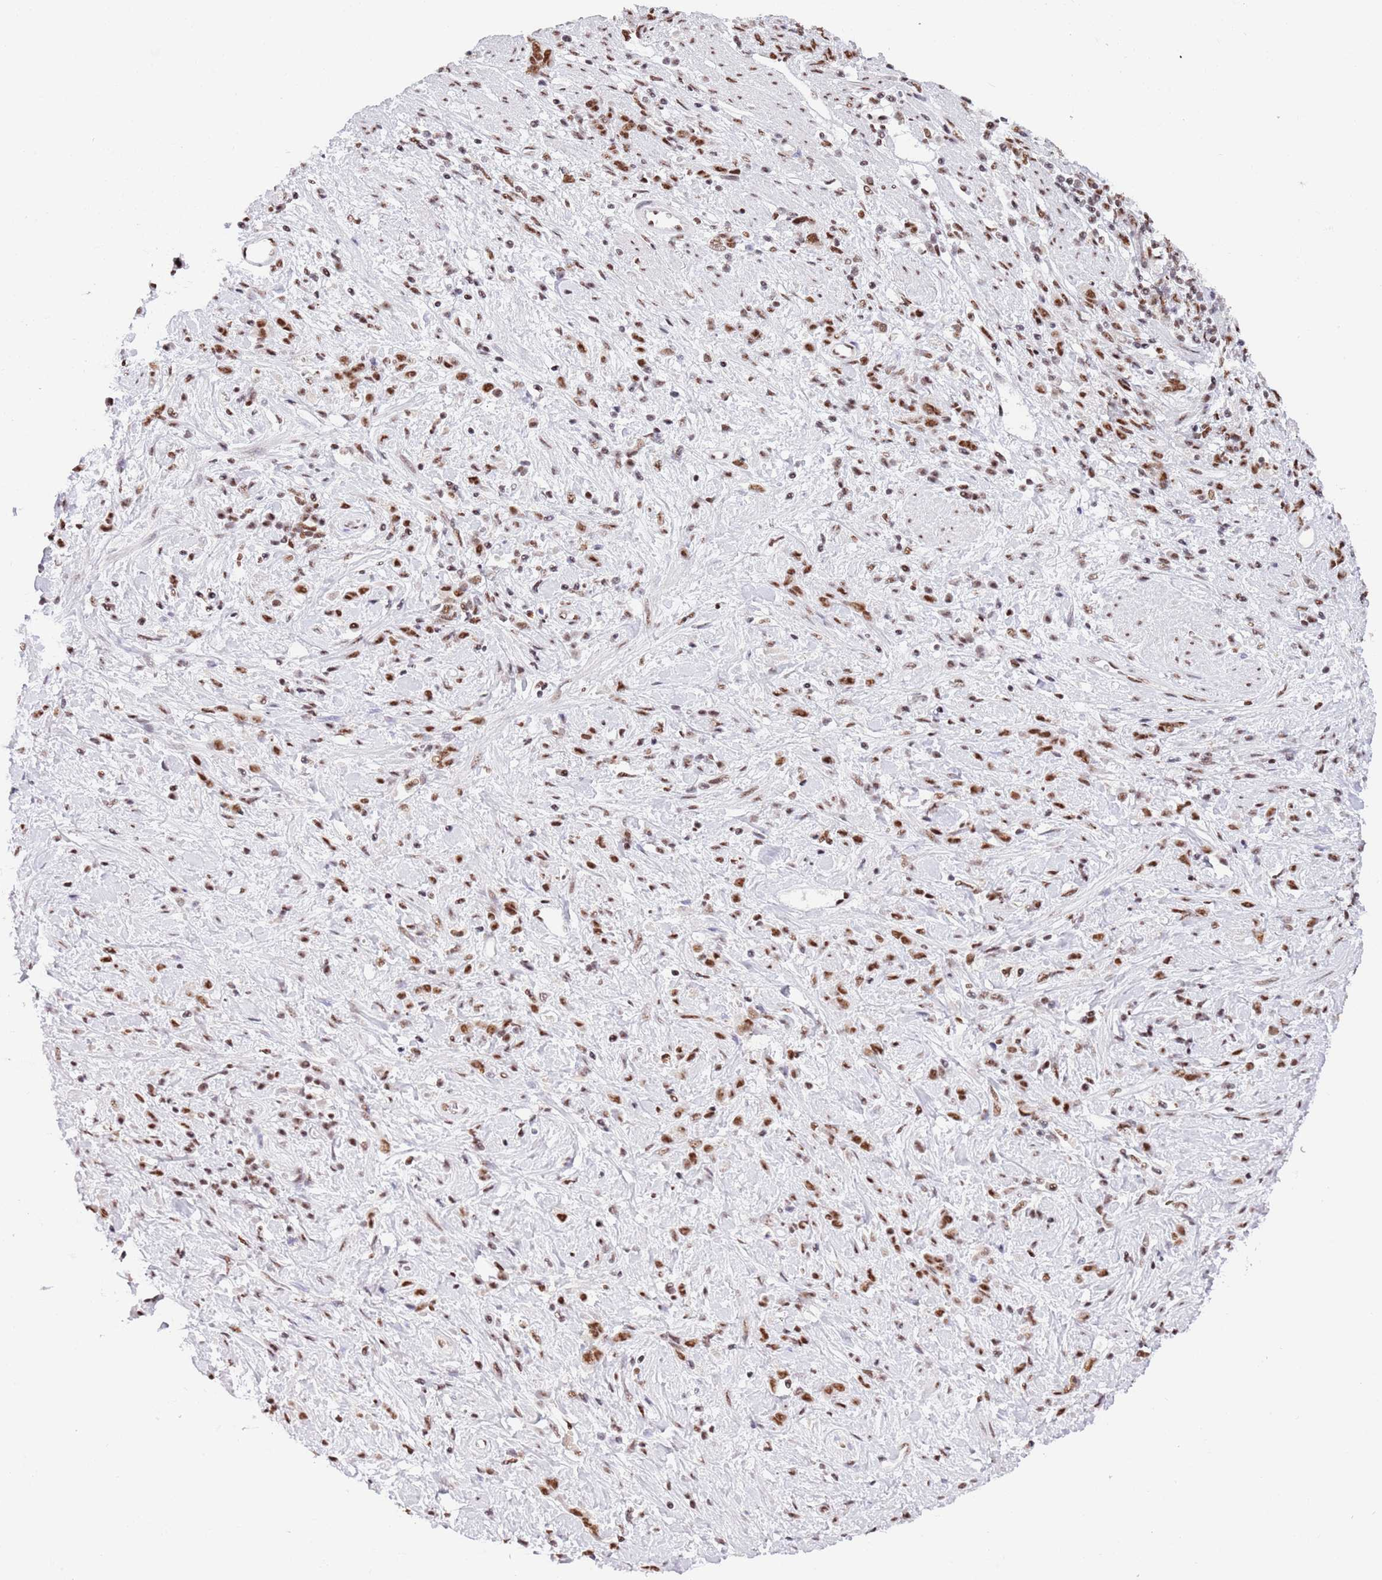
{"staining": {"intensity": "strong", "quantity": ">75%", "location": "nuclear"}, "tissue": "stomach cancer", "cell_type": "Tumor cells", "image_type": "cancer", "snomed": [{"axis": "morphology", "description": "Adenocarcinoma, NOS"}, {"axis": "topography", "description": "Stomach"}], "caption": "Tumor cells show high levels of strong nuclear expression in about >75% of cells in adenocarcinoma (stomach).", "gene": "SF3A2", "patient": {"sex": "female", "age": 60}}